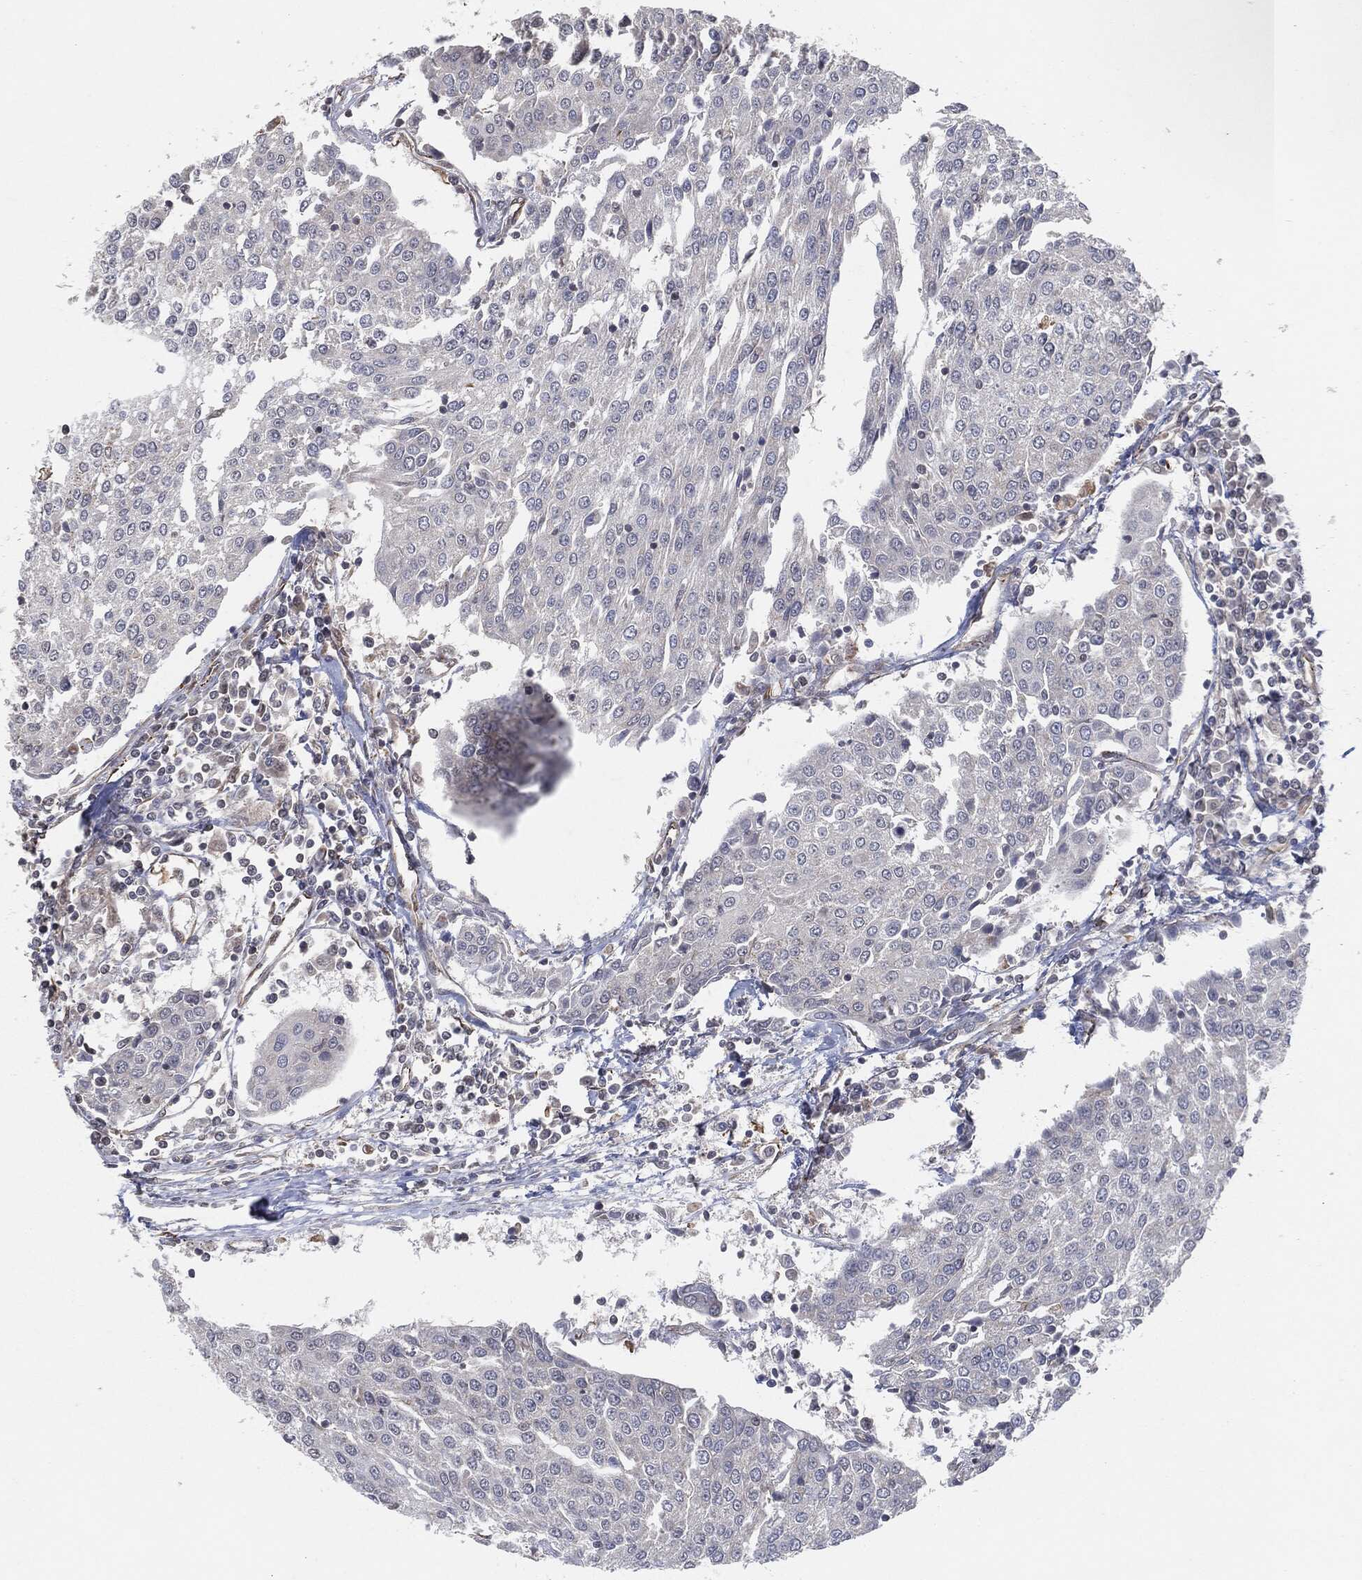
{"staining": {"intensity": "negative", "quantity": "none", "location": "none"}, "tissue": "urothelial cancer", "cell_type": "Tumor cells", "image_type": "cancer", "snomed": [{"axis": "morphology", "description": "Urothelial carcinoma, High grade"}, {"axis": "topography", "description": "Urinary bladder"}], "caption": "Immunohistochemical staining of high-grade urothelial carcinoma reveals no significant expression in tumor cells. (DAB (3,3'-diaminobenzidine) immunohistochemistry, high magnification).", "gene": "TP53RK", "patient": {"sex": "female", "age": 85}}